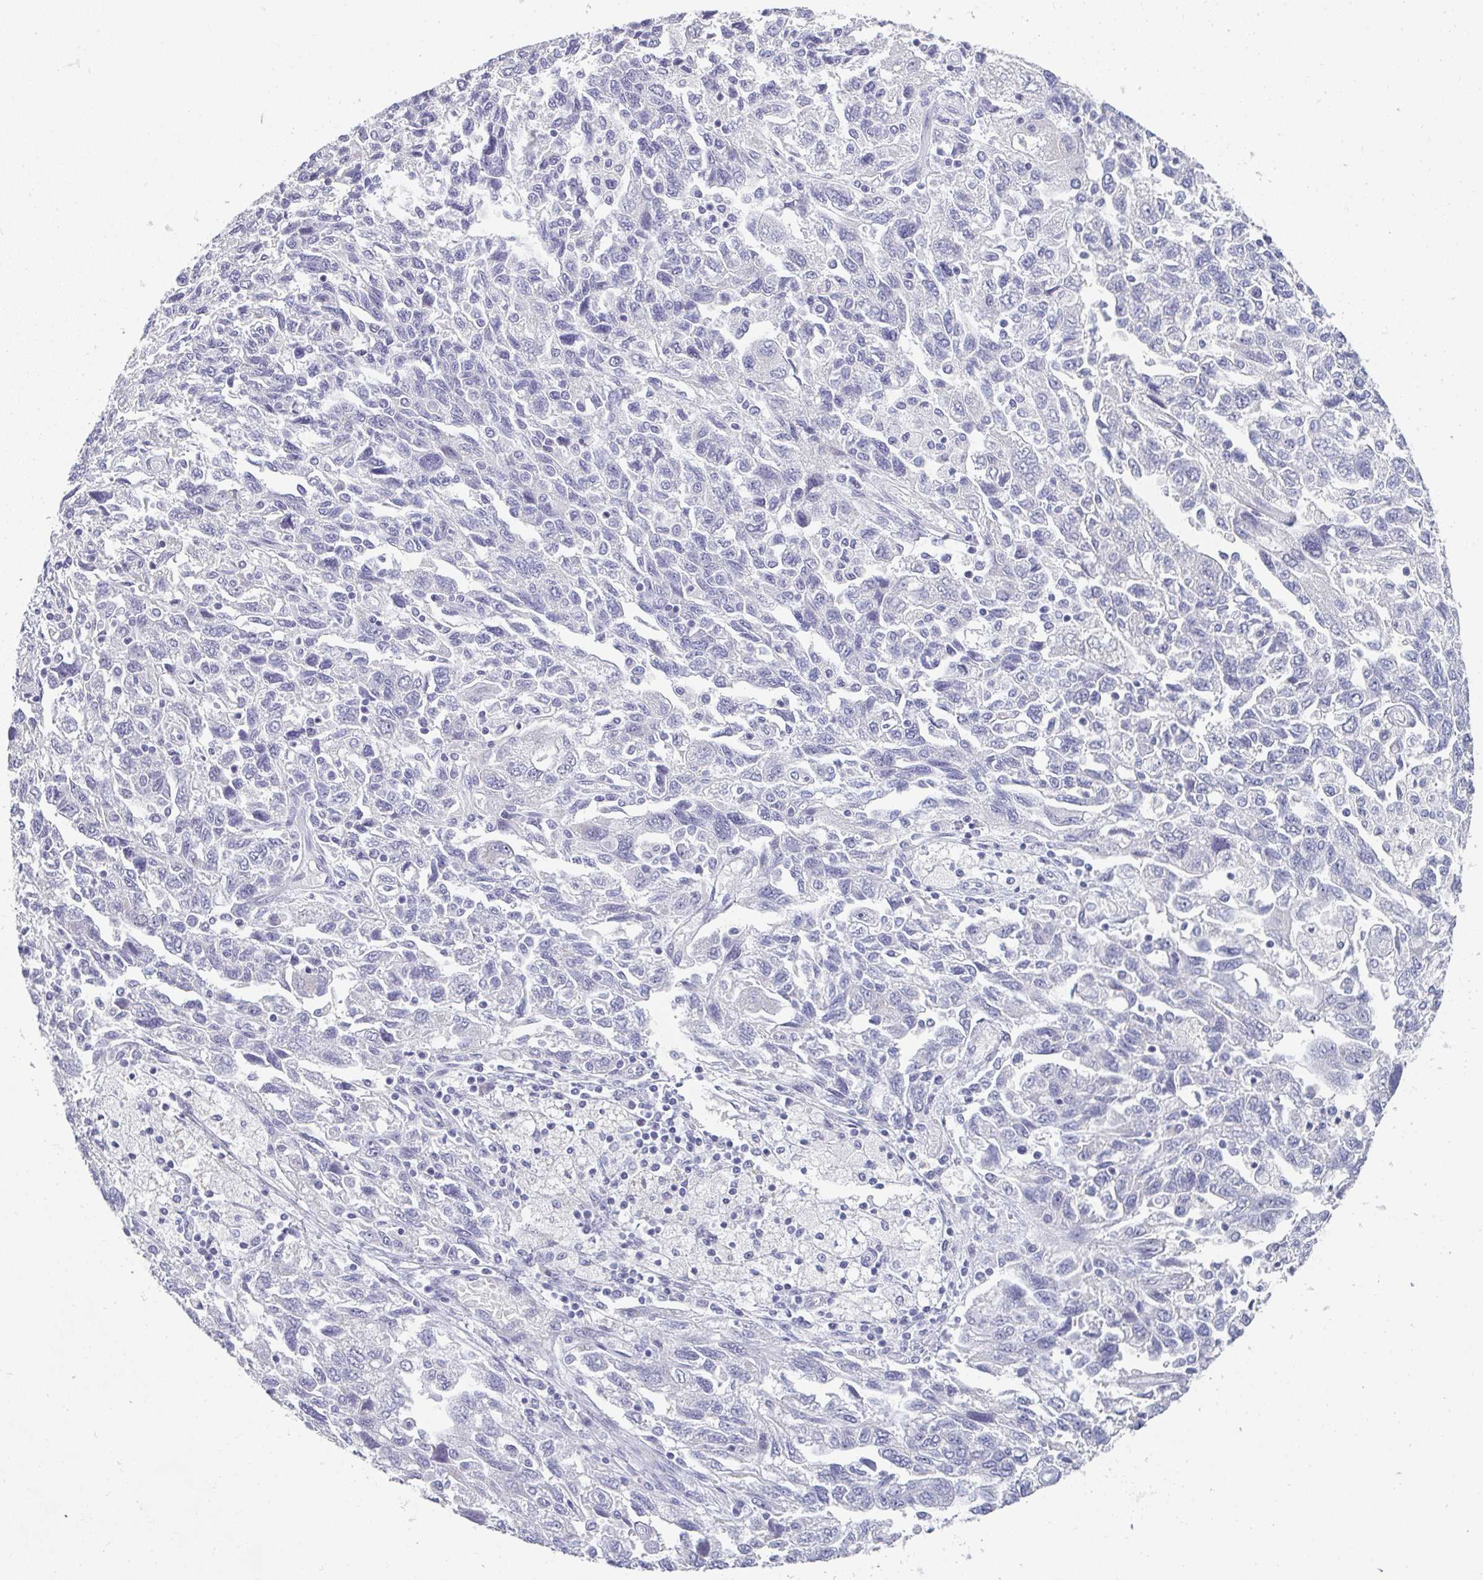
{"staining": {"intensity": "negative", "quantity": "none", "location": "none"}, "tissue": "ovarian cancer", "cell_type": "Tumor cells", "image_type": "cancer", "snomed": [{"axis": "morphology", "description": "Carcinoma, NOS"}, {"axis": "morphology", "description": "Cystadenocarcinoma, serous, NOS"}, {"axis": "topography", "description": "Ovary"}], "caption": "A histopathology image of ovarian cancer stained for a protein demonstrates no brown staining in tumor cells. Brightfield microscopy of immunohistochemistry stained with DAB (brown) and hematoxylin (blue), captured at high magnification.", "gene": "NEU2", "patient": {"sex": "female", "age": 69}}